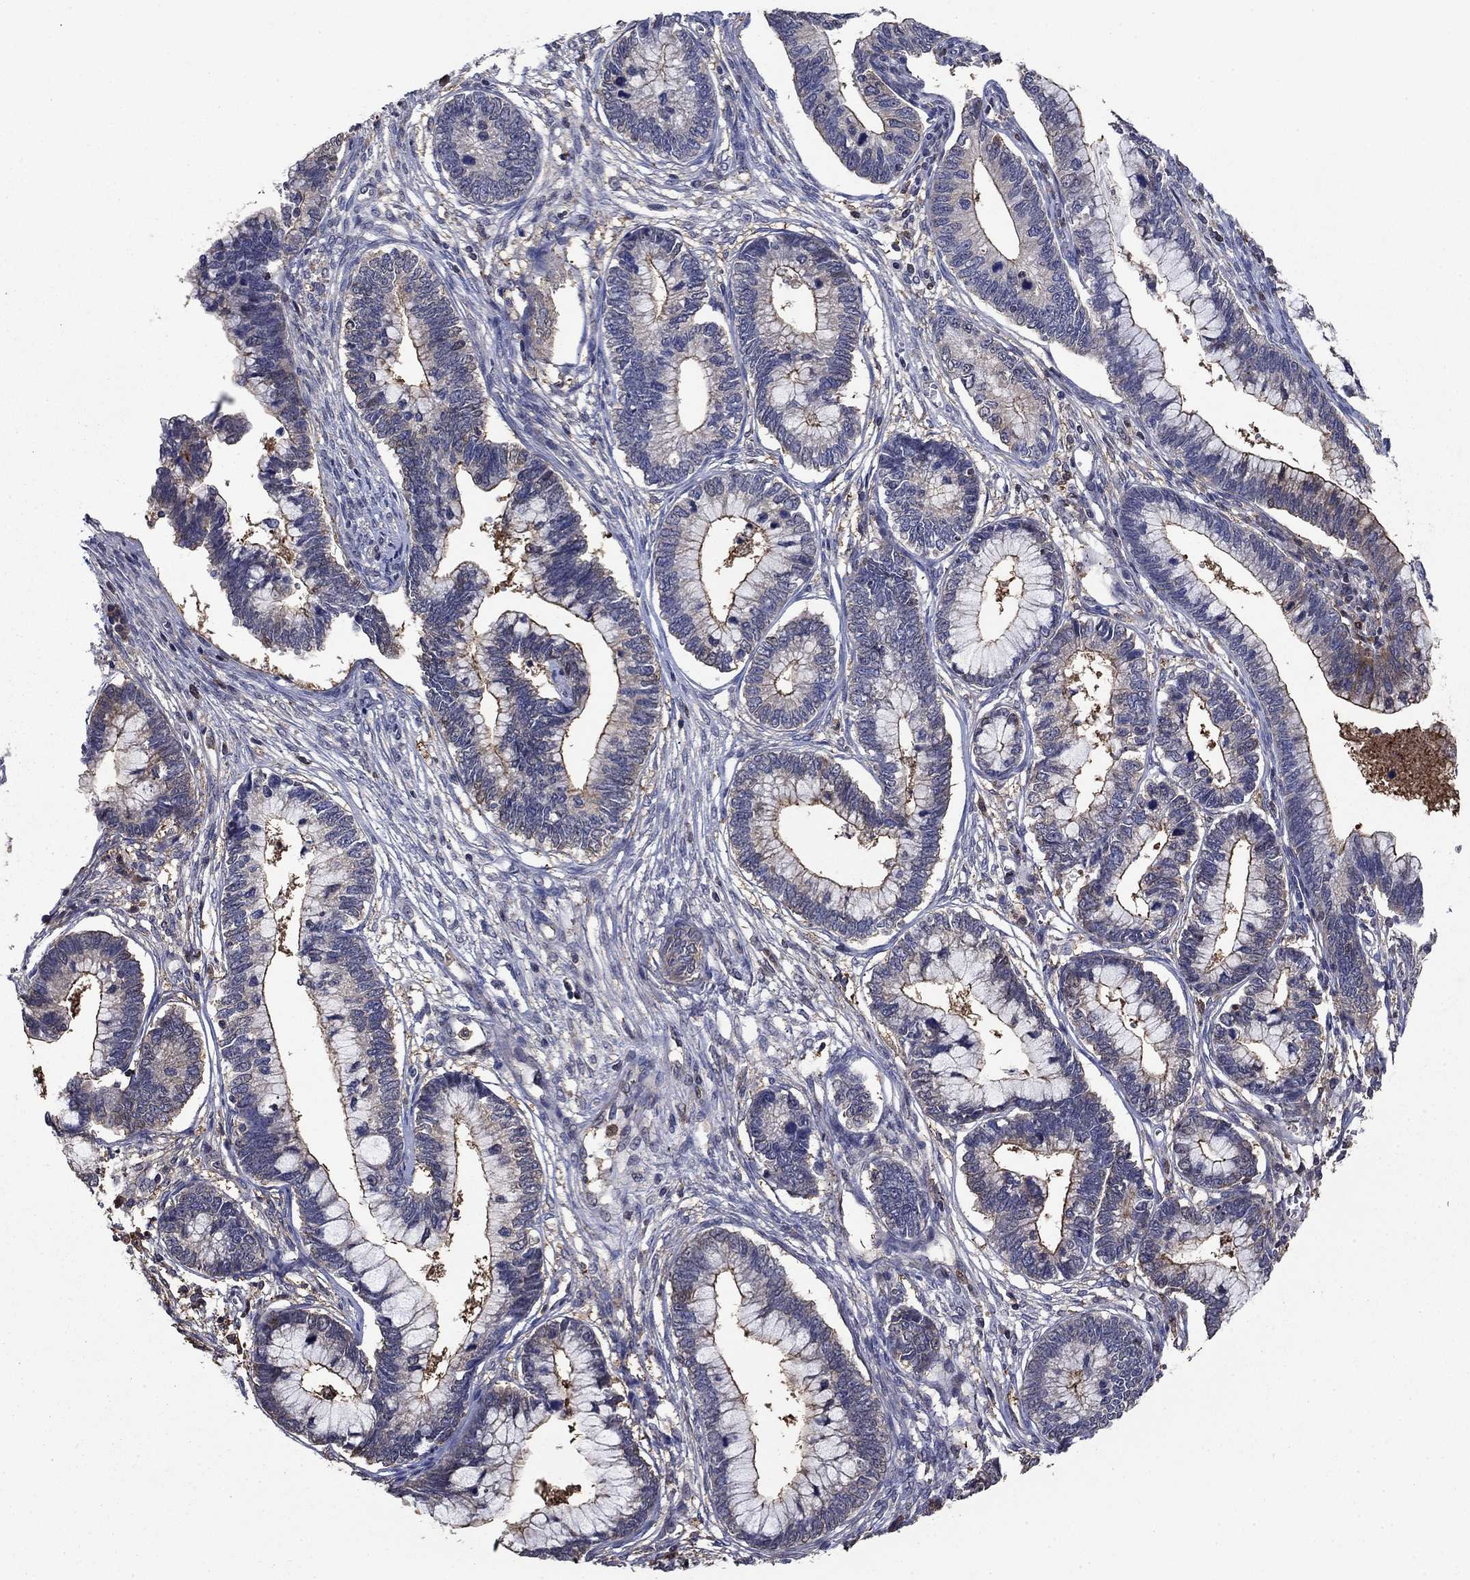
{"staining": {"intensity": "moderate", "quantity": "<25%", "location": "cytoplasmic/membranous"}, "tissue": "cervical cancer", "cell_type": "Tumor cells", "image_type": "cancer", "snomed": [{"axis": "morphology", "description": "Adenocarcinoma, NOS"}, {"axis": "topography", "description": "Cervix"}], "caption": "There is low levels of moderate cytoplasmic/membranous expression in tumor cells of cervical cancer (adenocarcinoma), as demonstrated by immunohistochemical staining (brown color).", "gene": "DVL1", "patient": {"sex": "female", "age": 44}}